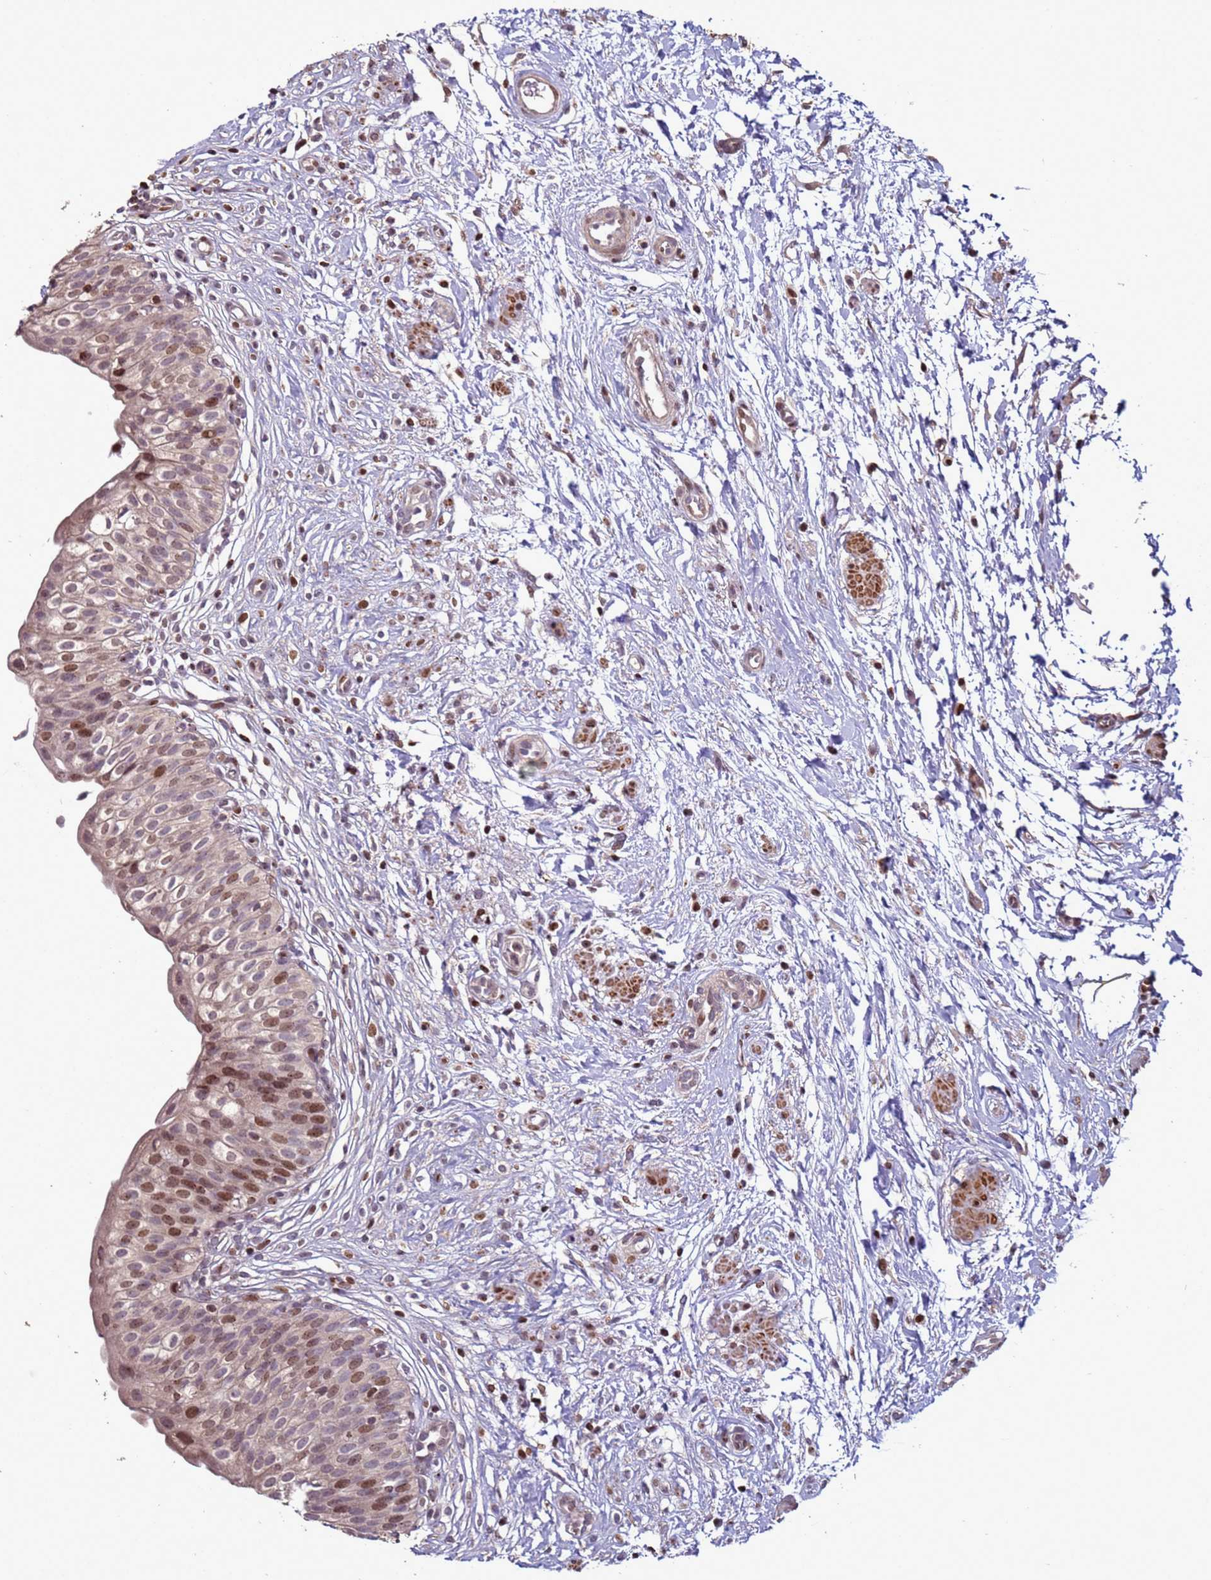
{"staining": {"intensity": "moderate", "quantity": "25%-75%", "location": "cytoplasmic/membranous,nuclear"}, "tissue": "urinary bladder", "cell_type": "Urothelial cells", "image_type": "normal", "snomed": [{"axis": "morphology", "description": "Normal tissue, NOS"}, {"axis": "topography", "description": "Urinary bladder"}], "caption": "Approximately 25%-75% of urothelial cells in unremarkable human urinary bladder show moderate cytoplasmic/membranous,nuclear protein expression as visualized by brown immunohistochemical staining.", "gene": "HGH1", "patient": {"sex": "male", "age": 55}}